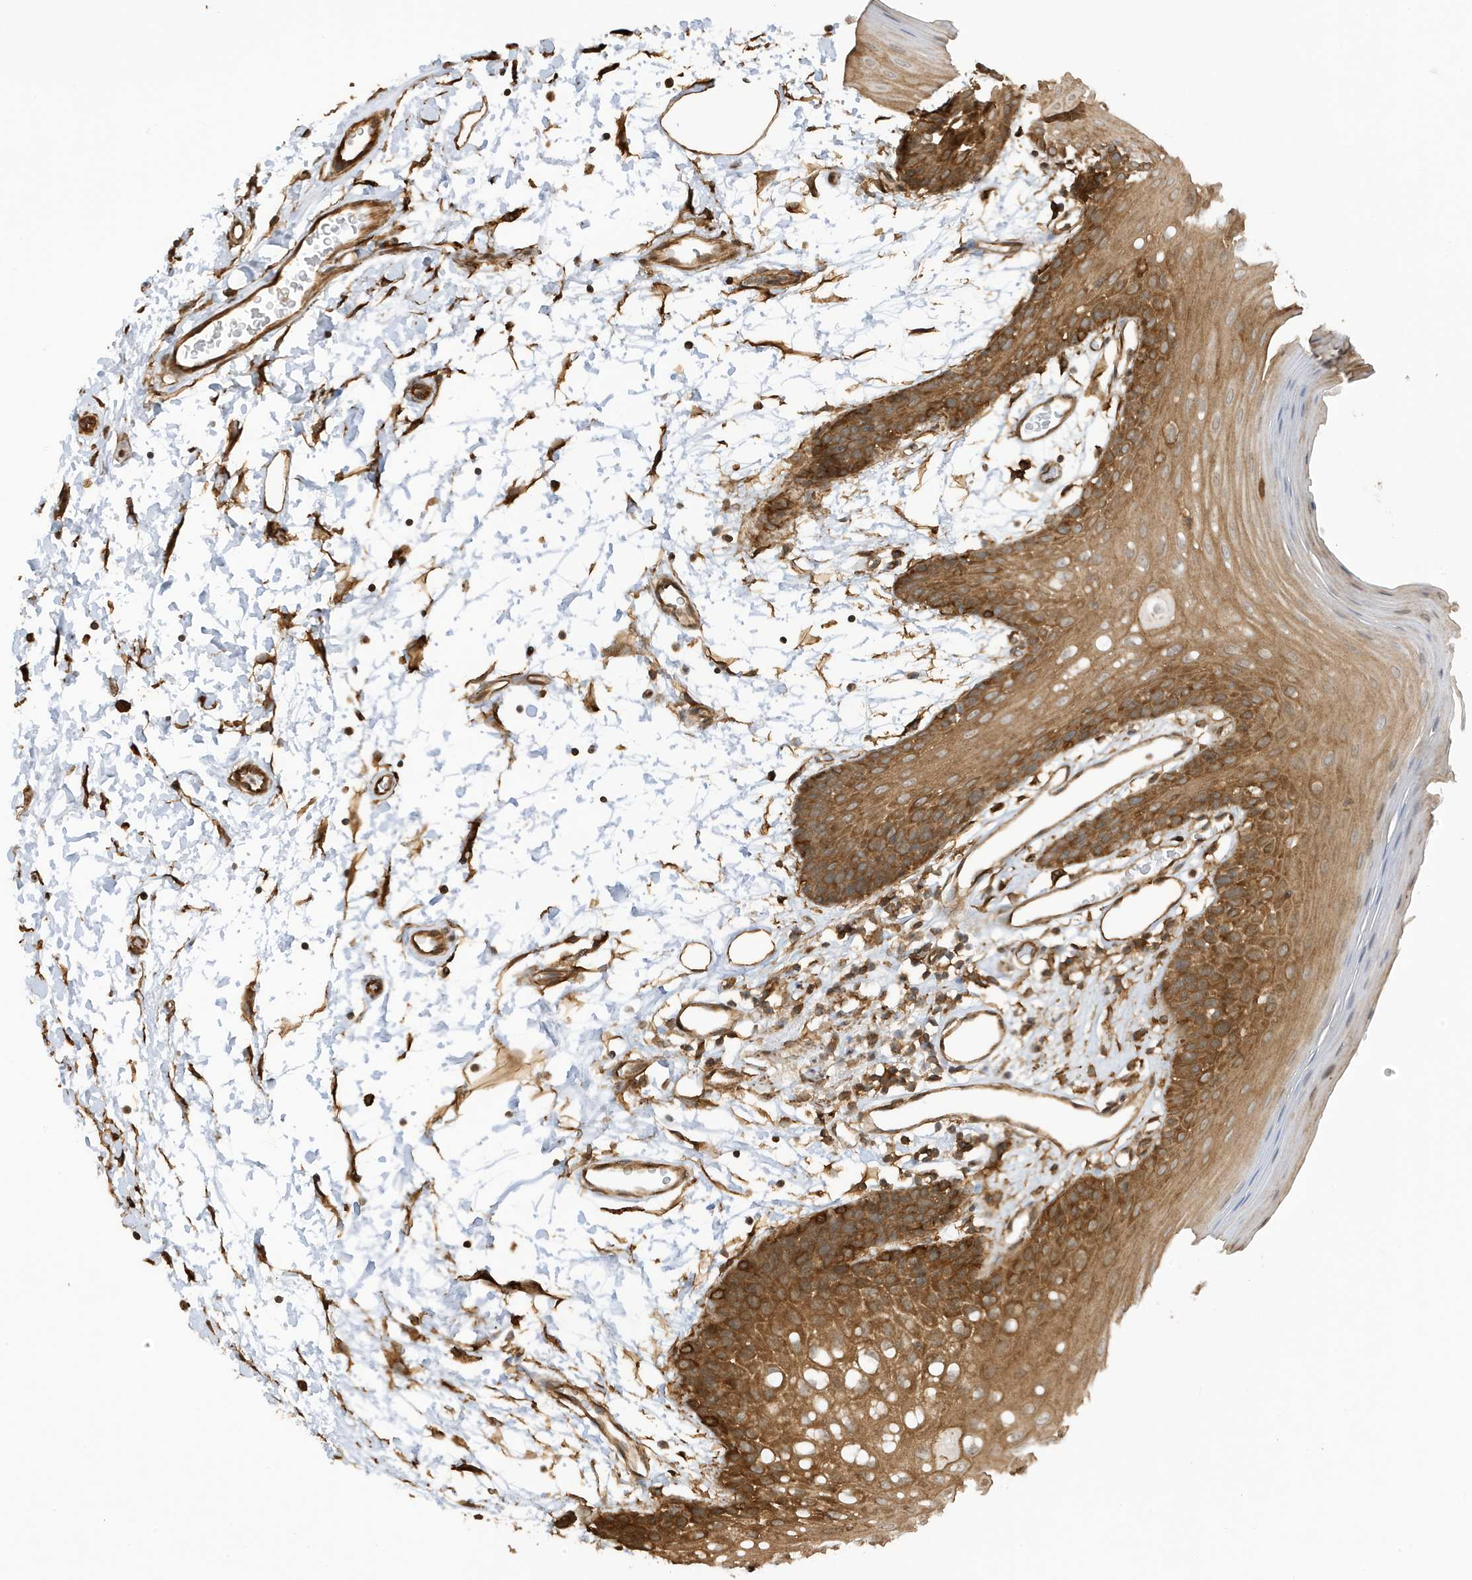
{"staining": {"intensity": "moderate", "quantity": ">75%", "location": "cytoplasmic/membranous"}, "tissue": "oral mucosa", "cell_type": "Squamous epithelial cells", "image_type": "normal", "snomed": [{"axis": "morphology", "description": "Normal tissue, NOS"}, {"axis": "topography", "description": "Skeletal muscle"}, {"axis": "topography", "description": "Oral tissue"}, {"axis": "topography", "description": "Salivary gland"}, {"axis": "topography", "description": "Peripheral nerve tissue"}], "caption": "Human oral mucosa stained with a protein marker shows moderate staining in squamous epithelial cells.", "gene": "CDC42EP3", "patient": {"sex": "male", "age": 54}}